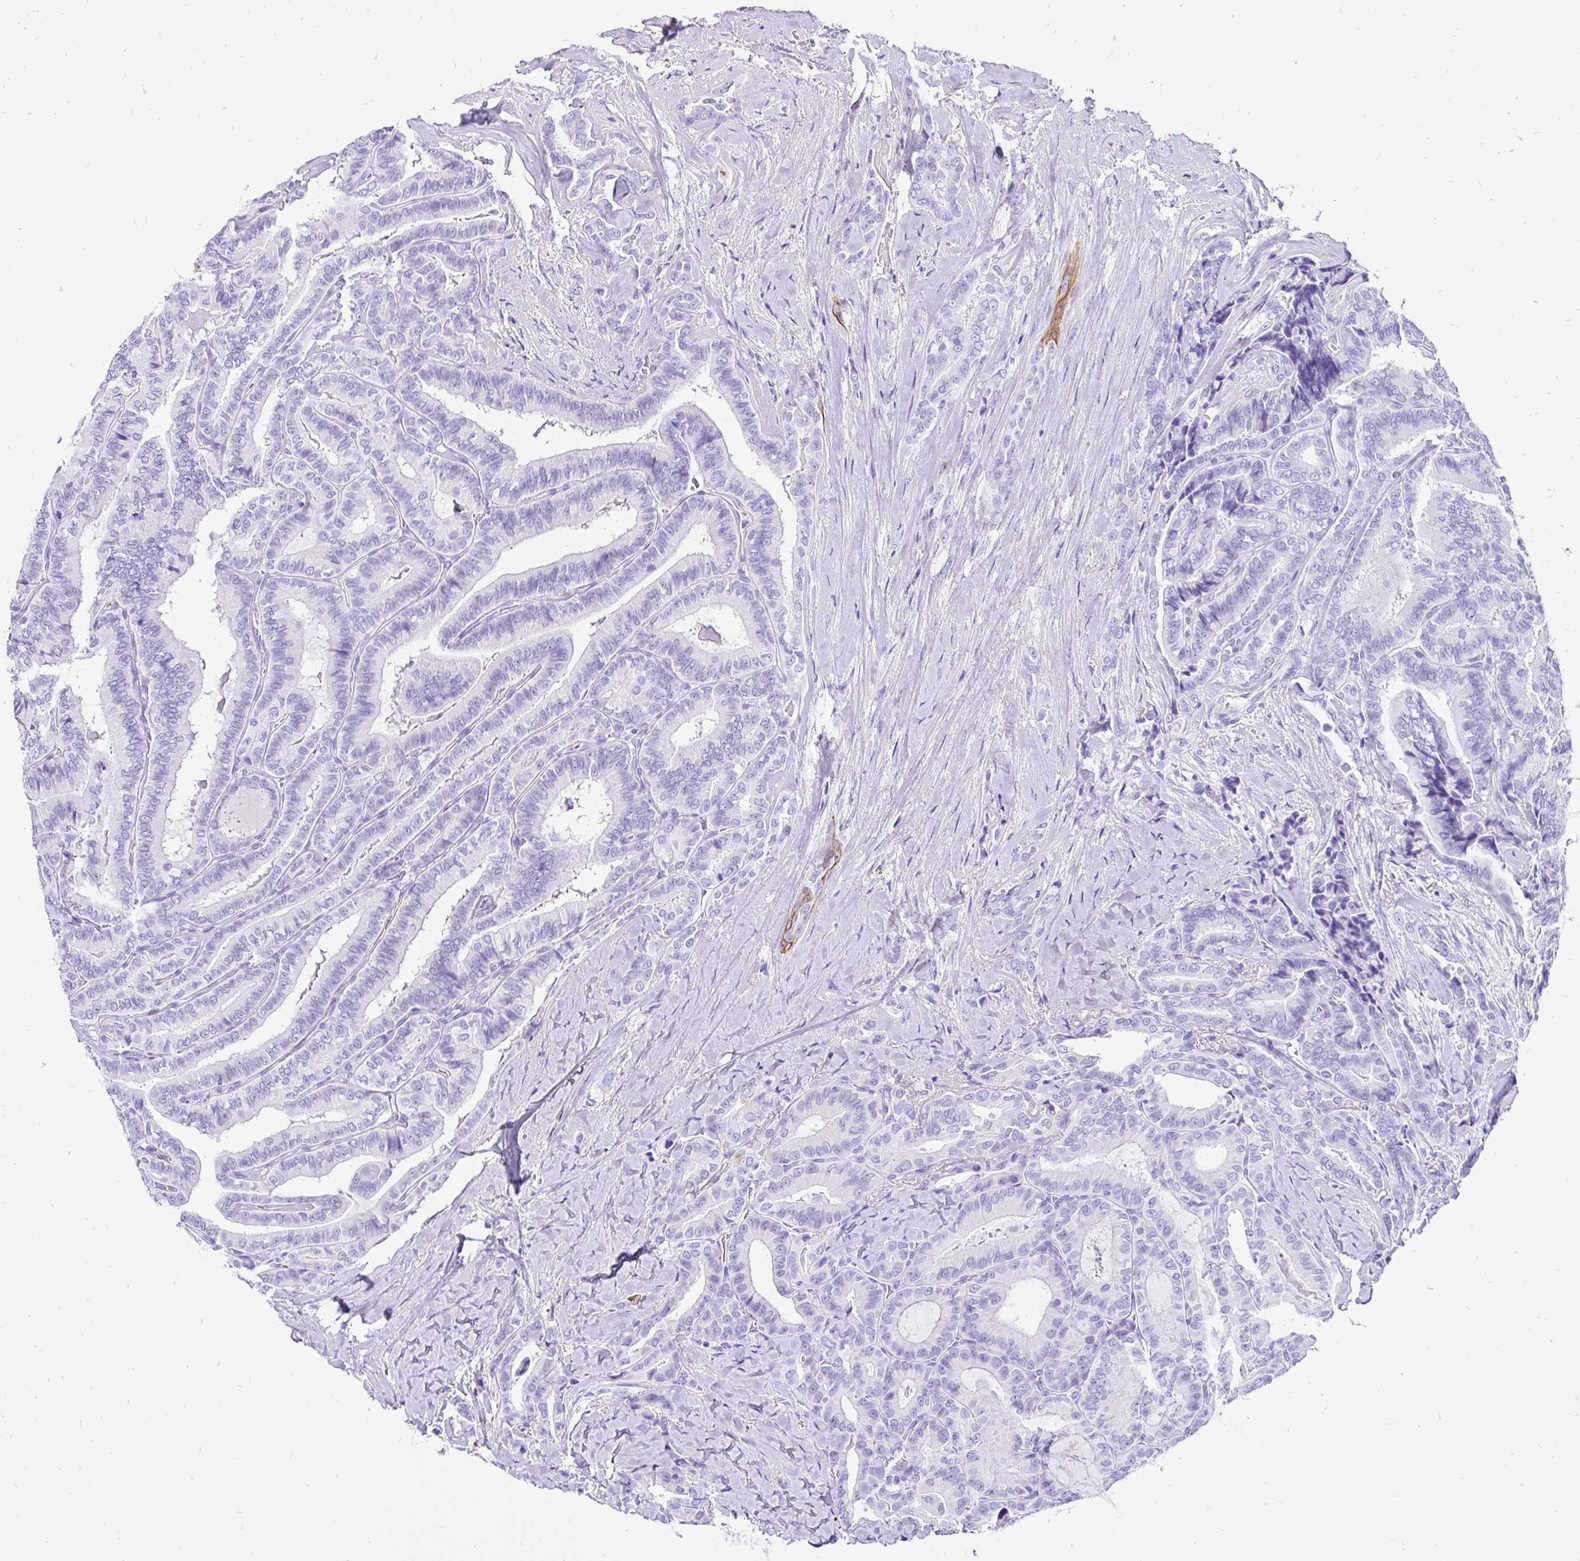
{"staining": {"intensity": "negative", "quantity": "none", "location": "none"}, "tissue": "thyroid cancer", "cell_type": "Tumor cells", "image_type": "cancer", "snomed": [{"axis": "morphology", "description": "Papillary adenocarcinoma, NOS"}, {"axis": "topography", "description": "Thyroid gland"}], "caption": "Thyroid papillary adenocarcinoma was stained to show a protein in brown. There is no significant staining in tumor cells.", "gene": "KRT13", "patient": {"sex": "male", "age": 61}}